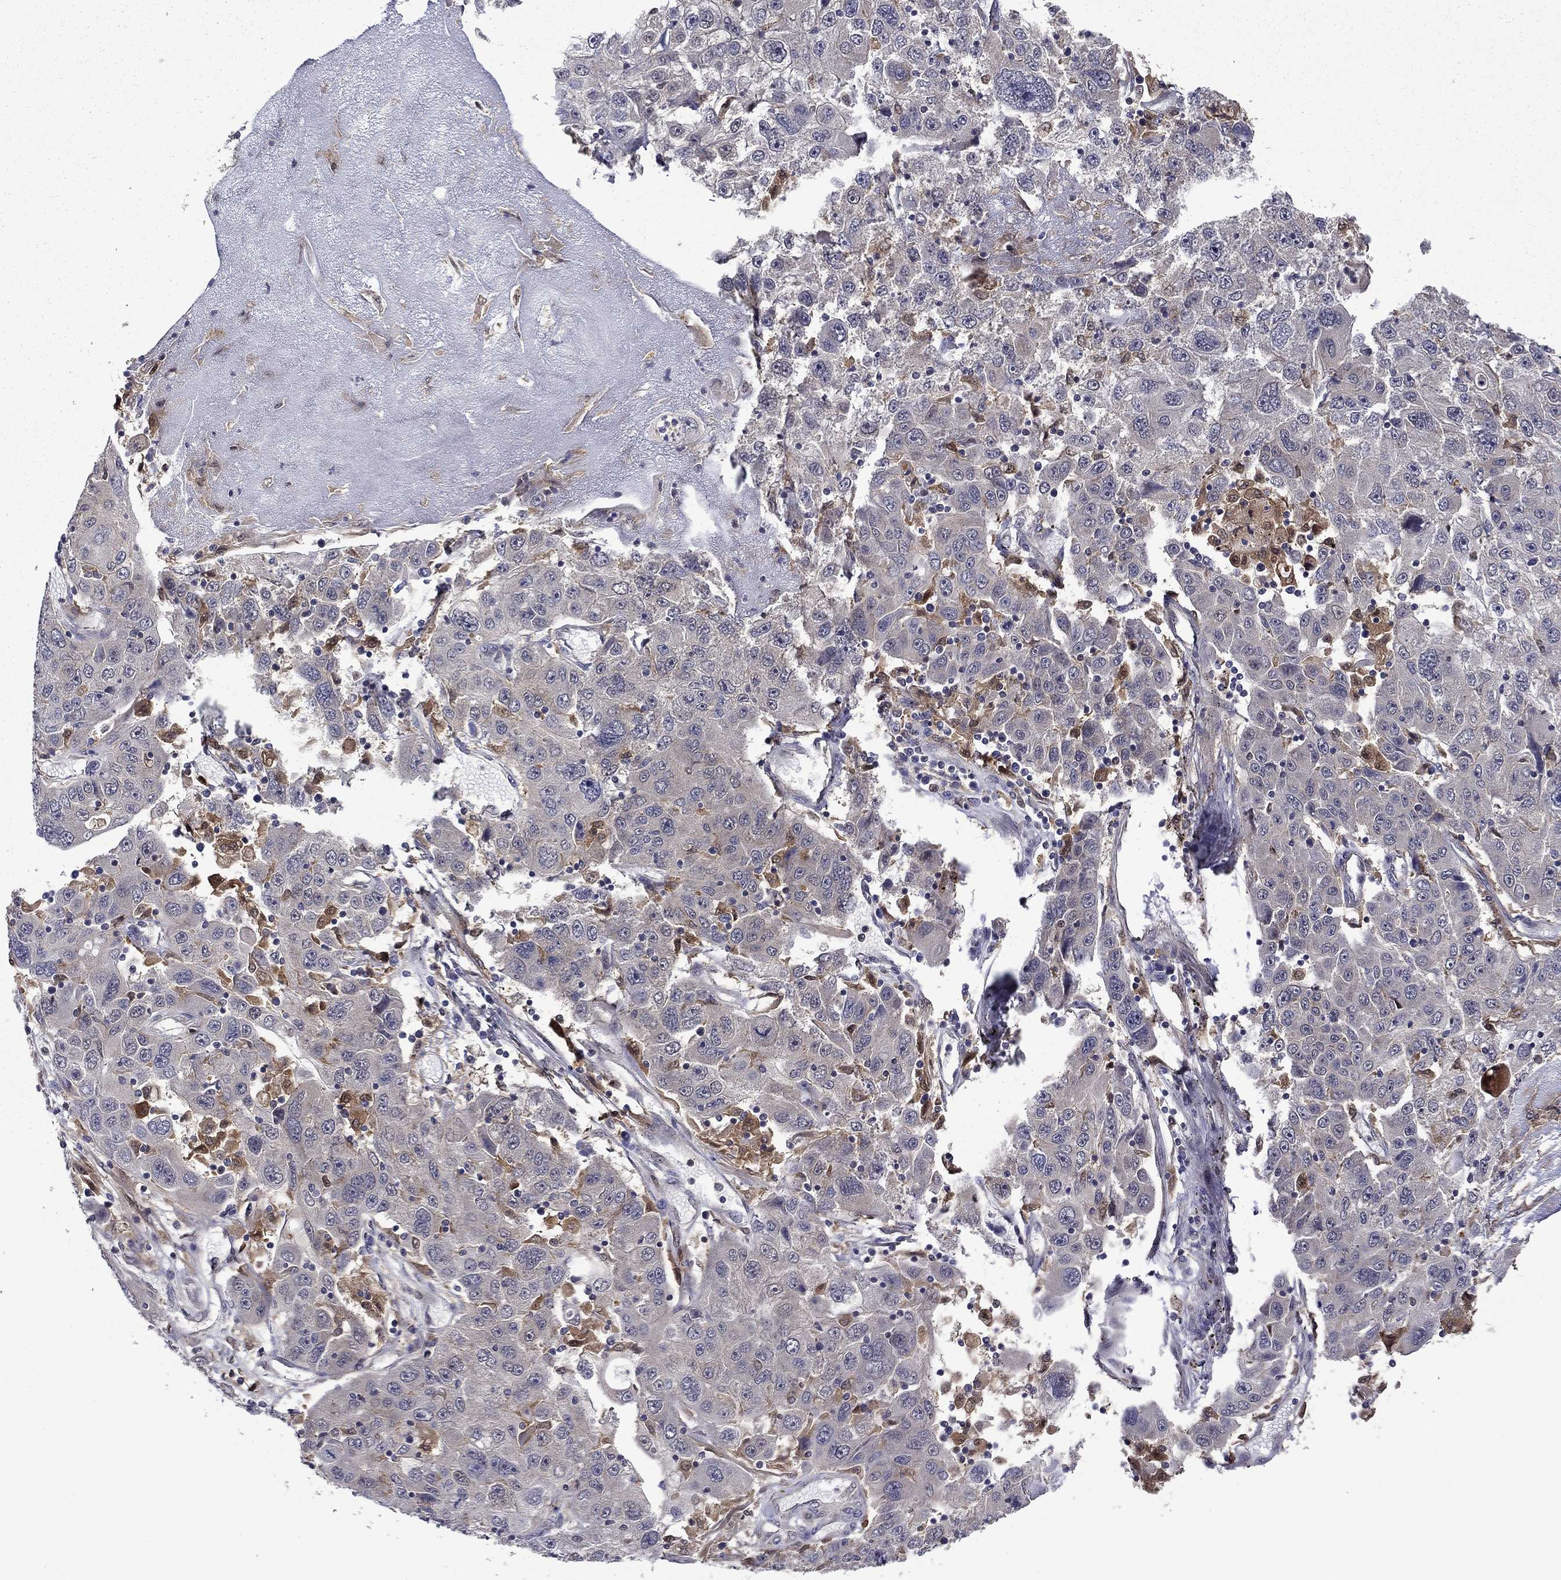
{"staining": {"intensity": "negative", "quantity": "none", "location": "none"}, "tissue": "stomach cancer", "cell_type": "Tumor cells", "image_type": "cancer", "snomed": [{"axis": "morphology", "description": "Adenocarcinoma, NOS"}, {"axis": "topography", "description": "Stomach"}], "caption": "Tumor cells are negative for protein expression in human stomach adenocarcinoma. (Stains: DAB (3,3'-diaminobenzidine) IHC with hematoxylin counter stain, Microscopy: brightfield microscopy at high magnification).", "gene": "TPMT", "patient": {"sex": "male", "age": 56}}